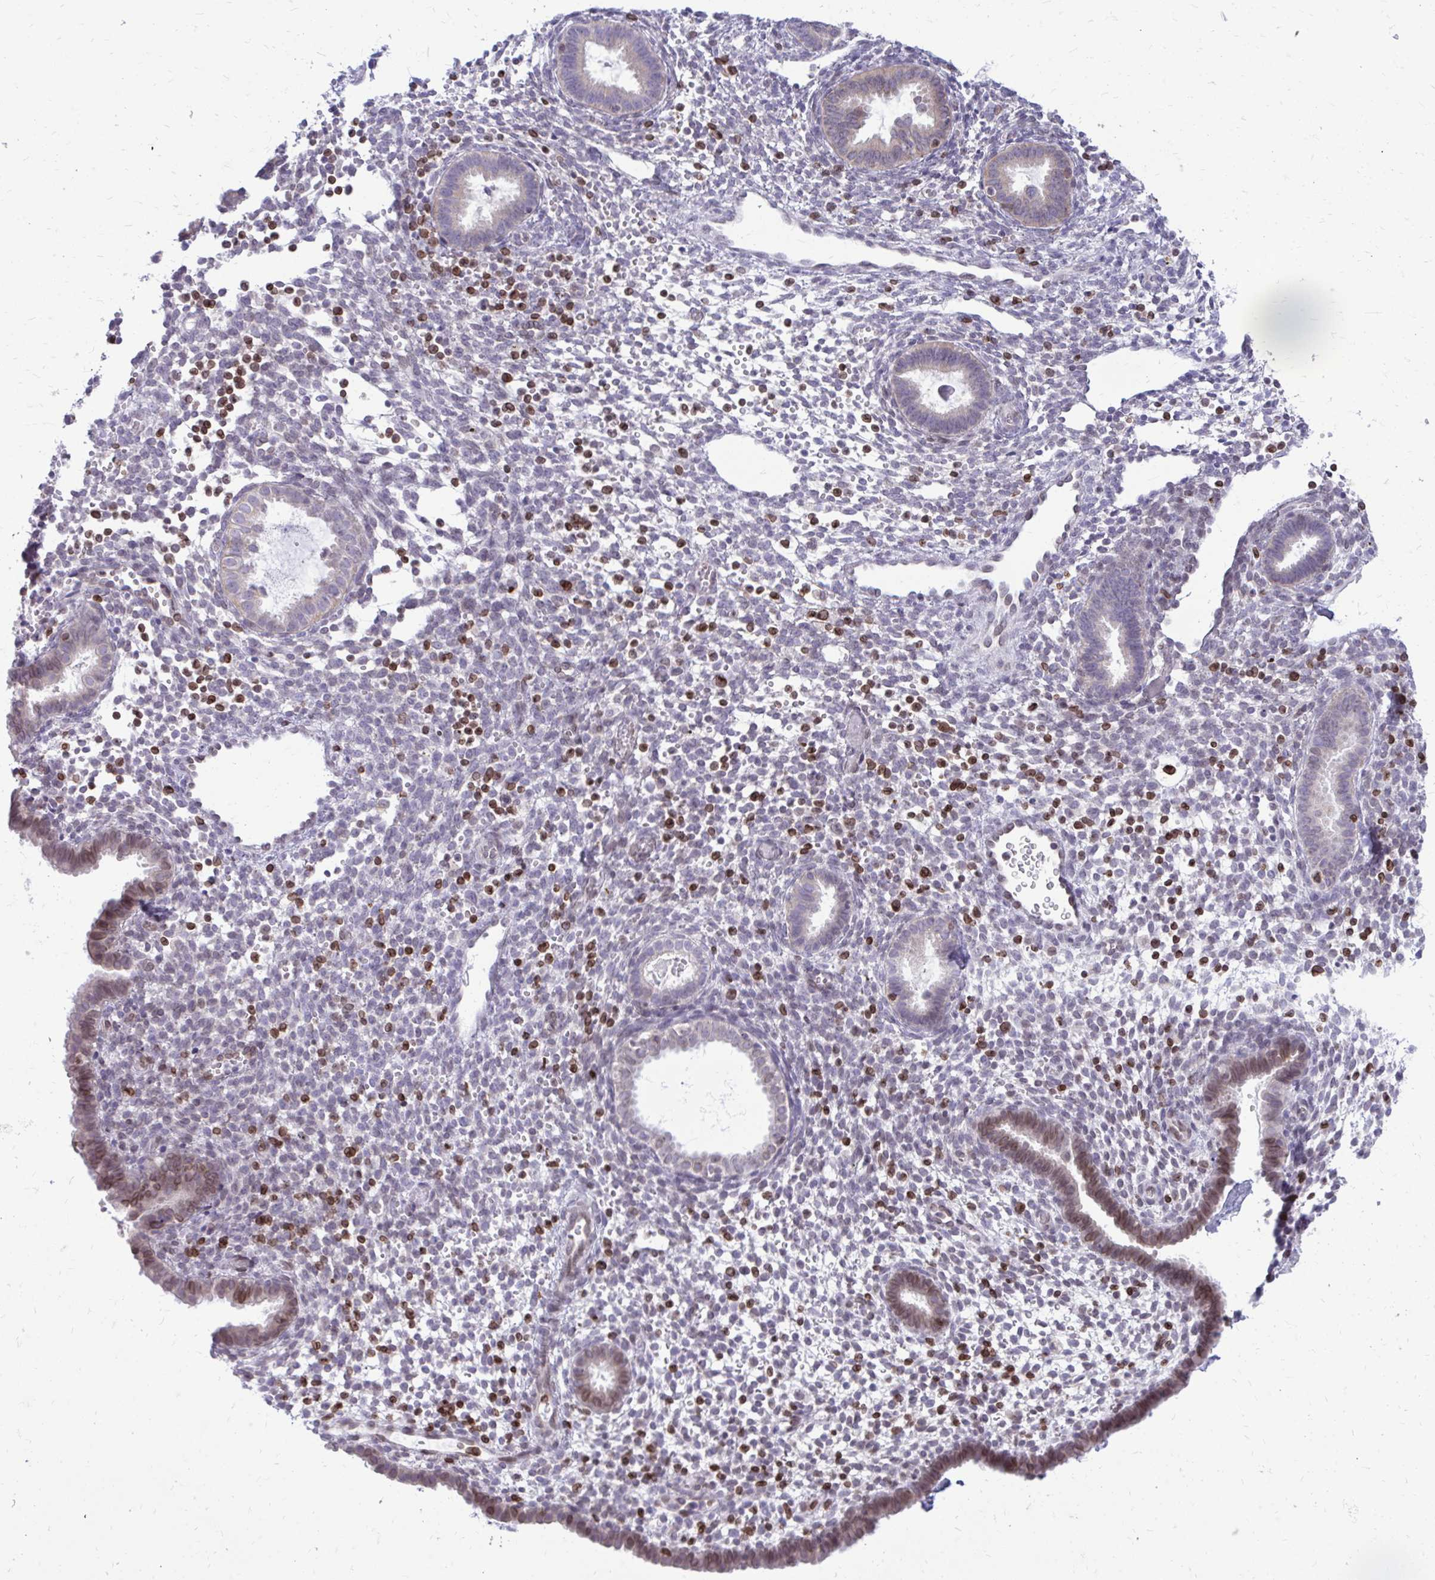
{"staining": {"intensity": "negative", "quantity": "none", "location": "none"}, "tissue": "endometrium", "cell_type": "Cells in endometrial stroma", "image_type": "normal", "snomed": [{"axis": "morphology", "description": "Normal tissue, NOS"}, {"axis": "topography", "description": "Endometrium"}], "caption": "Histopathology image shows no protein expression in cells in endometrial stroma of benign endometrium. (Stains: DAB IHC with hematoxylin counter stain, Microscopy: brightfield microscopy at high magnification).", "gene": "RPS6KA2", "patient": {"sex": "female", "age": 36}}